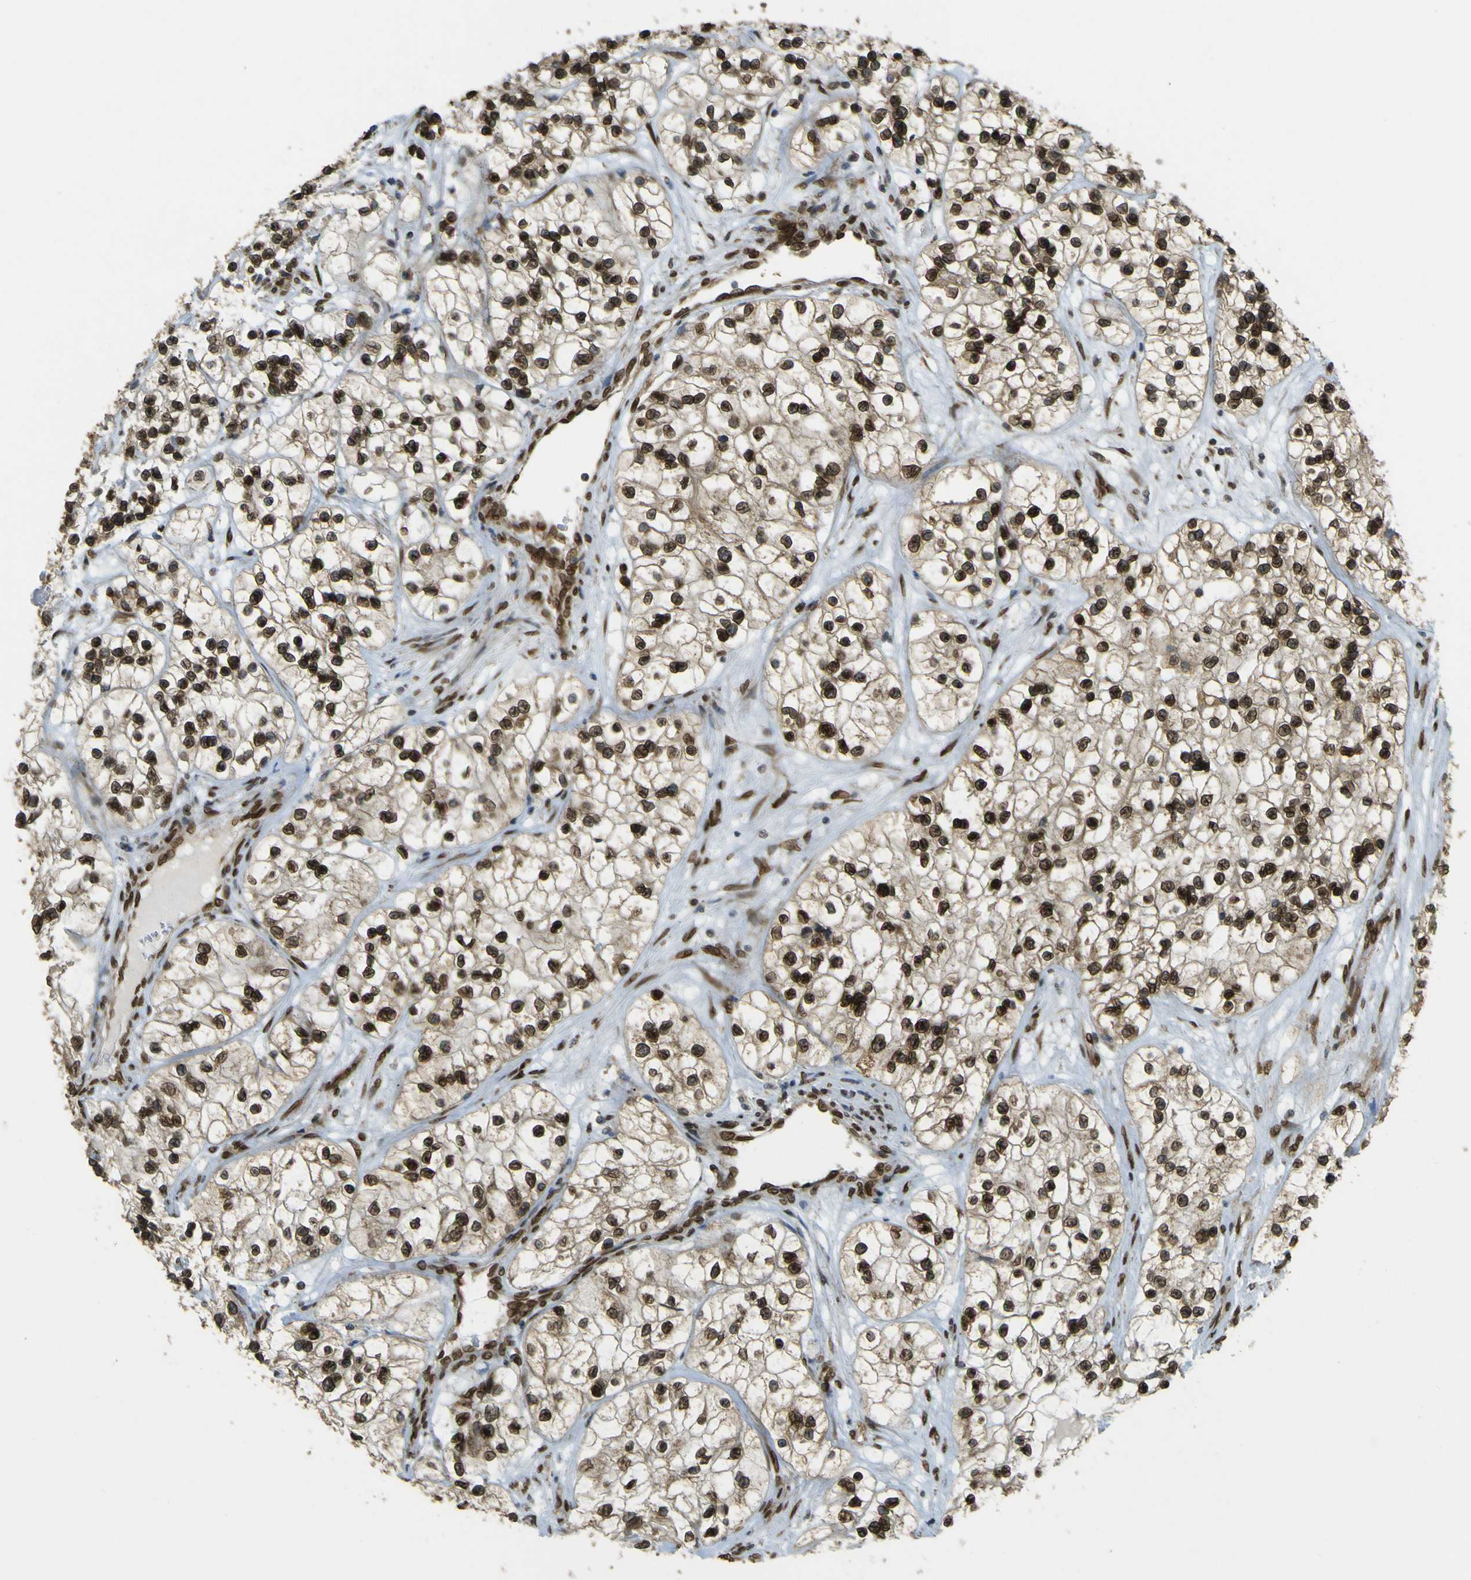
{"staining": {"intensity": "strong", "quantity": ">75%", "location": "cytoplasmic/membranous,nuclear"}, "tissue": "renal cancer", "cell_type": "Tumor cells", "image_type": "cancer", "snomed": [{"axis": "morphology", "description": "Adenocarcinoma, NOS"}, {"axis": "topography", "description": "Kidney"}], "caption": "Immunohistochemistry (IHC) image of neoplastic tissue: renal cancer stained using immunohistochemistry reveals high levels of strong protein expression localized specifically in the cytoplasmic/membranous and nuclear of tumor cells, appearing as a cytoplasmic/membranous and nuclear brown color.", "gene": "GALNT1", "patient": {"sex": "female", "age": 57}}